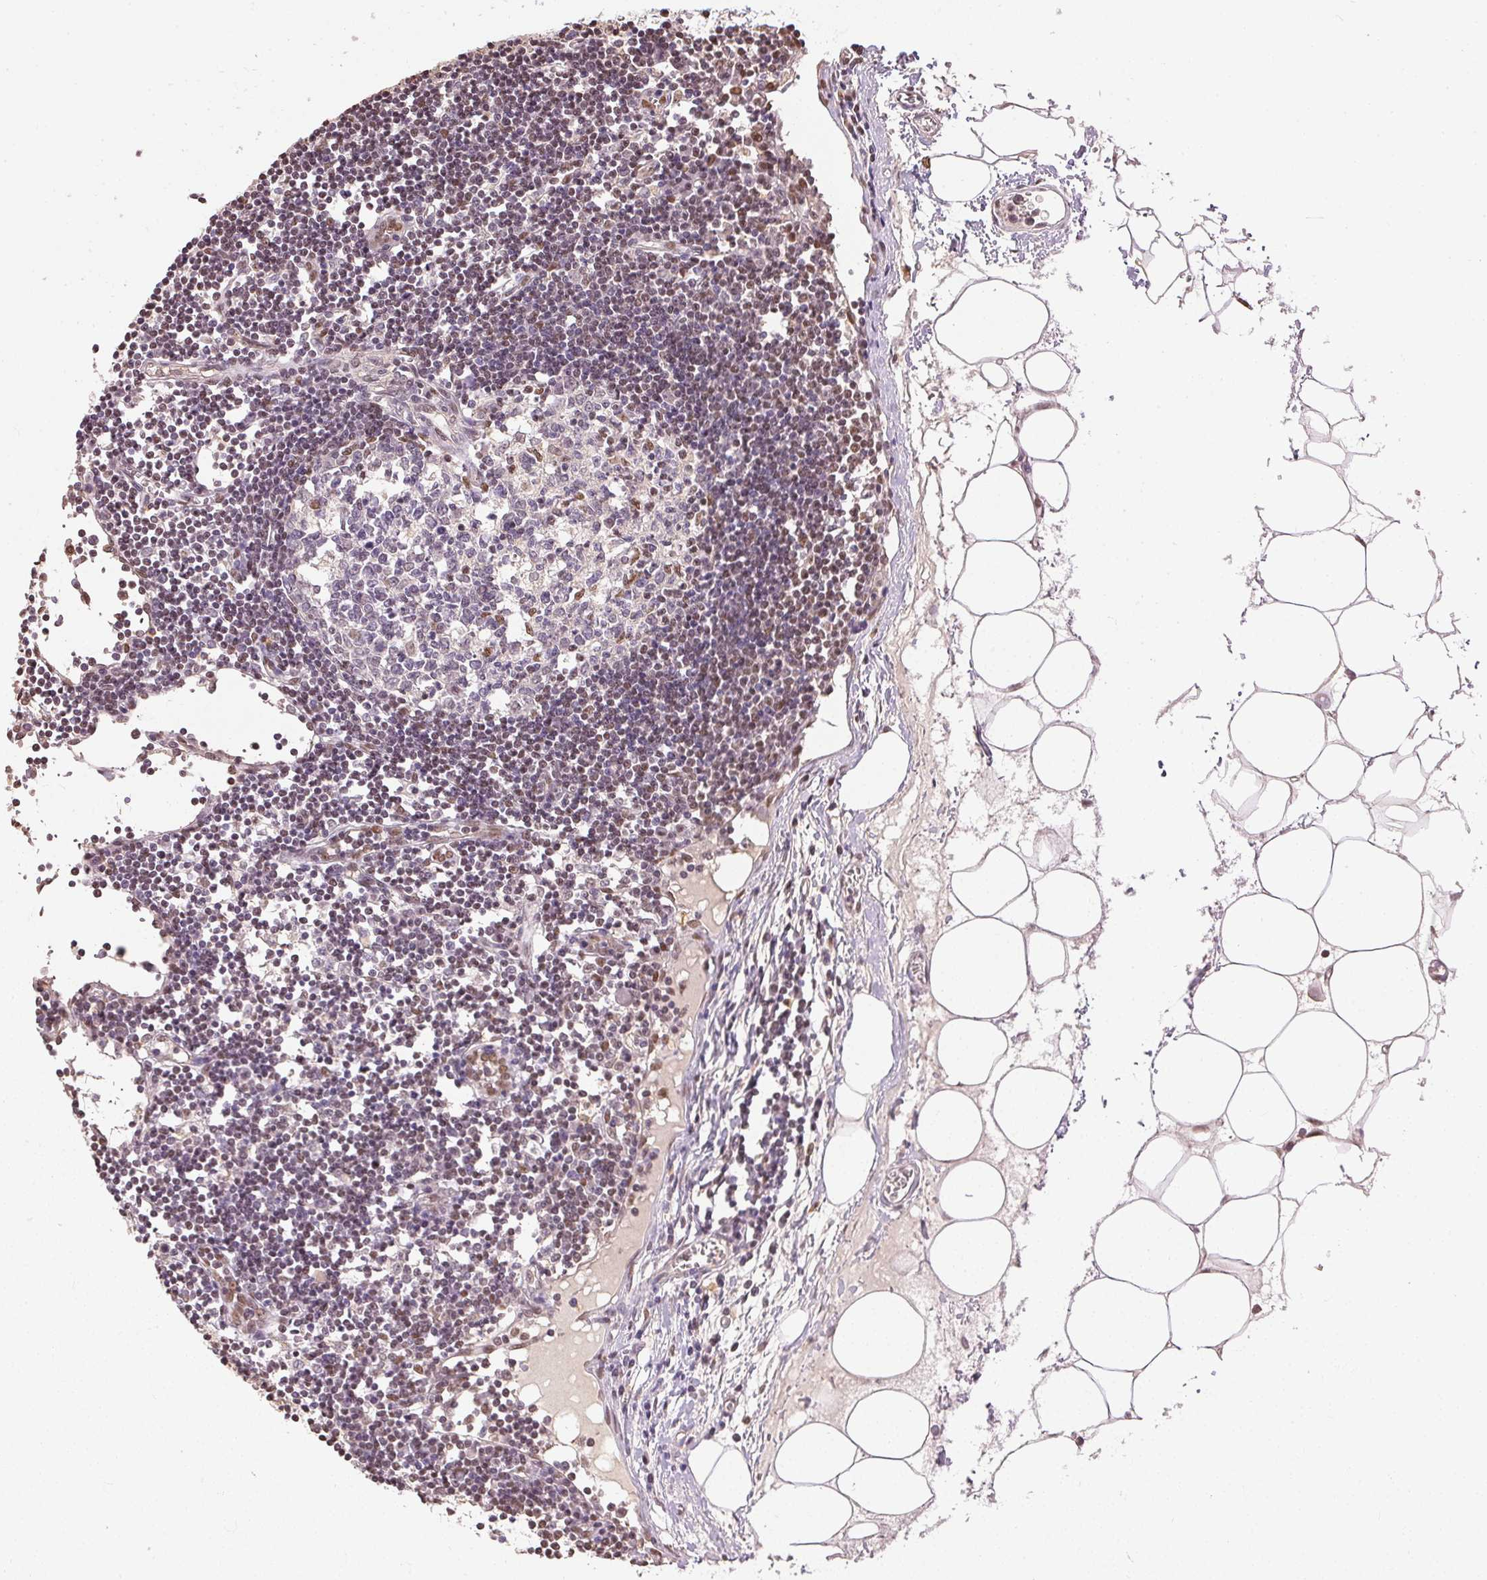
{"staining": {"intensity": "weak", "quantity": "25%-75%", "location": "nuclear"}, "tissue": "lymph node", "cell_type": "Germinal center cells", "image_type": "normal", "snomed": [{"axis": "morphology", "description": "Normal tissue, NOS"}, {"axis": "topography", "description": "Lymph node"}], "caption": "This photomicrograph shows immunohistochemistry (IHC) staining of normal human lymph node, with low weak nuclear positivity in about 25%-75% of germinal center cells.", "gene": "TPI1", "patient": {"sex": "female", "age": 65}}